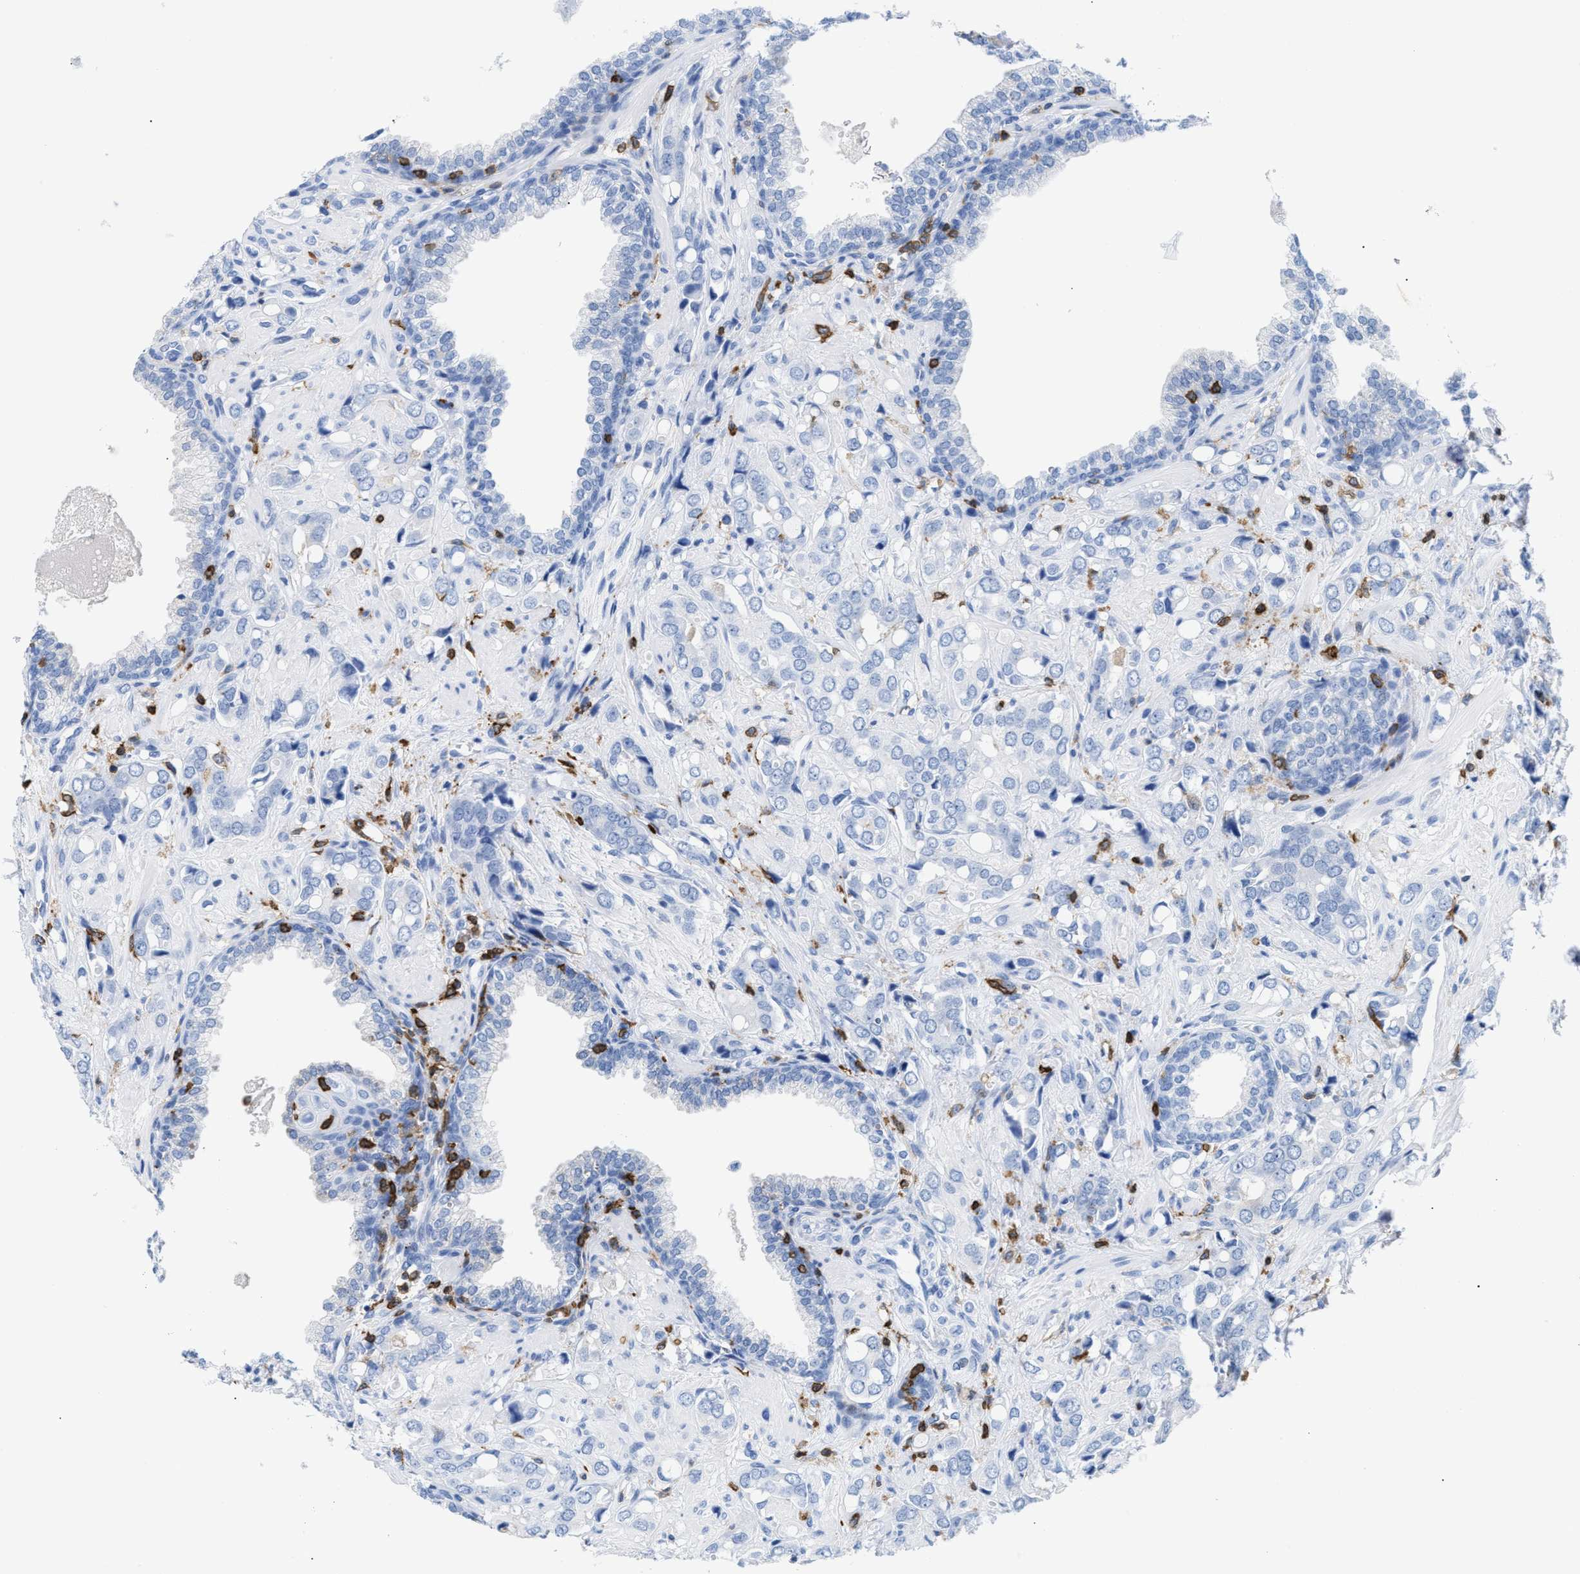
{"staining": {"intensity": "negative", "quantity": "none", "location": "none"}, "tissue": "prostate cancer", "cell_type": "Tumor cells", "image_type": "cancer", "snomed": [{"axis": "morphology", "description": "Adenocarcinoma, High grade"}, {"axis": "topography", "description": "Prostate"}], "caption": "This is an immunohistochemistry (IHC) photomicrograph of prostate cancer. There is no expression in tumor cells.", "gene": "LCP1", "patient": {"sex": "male", "age": 52}}